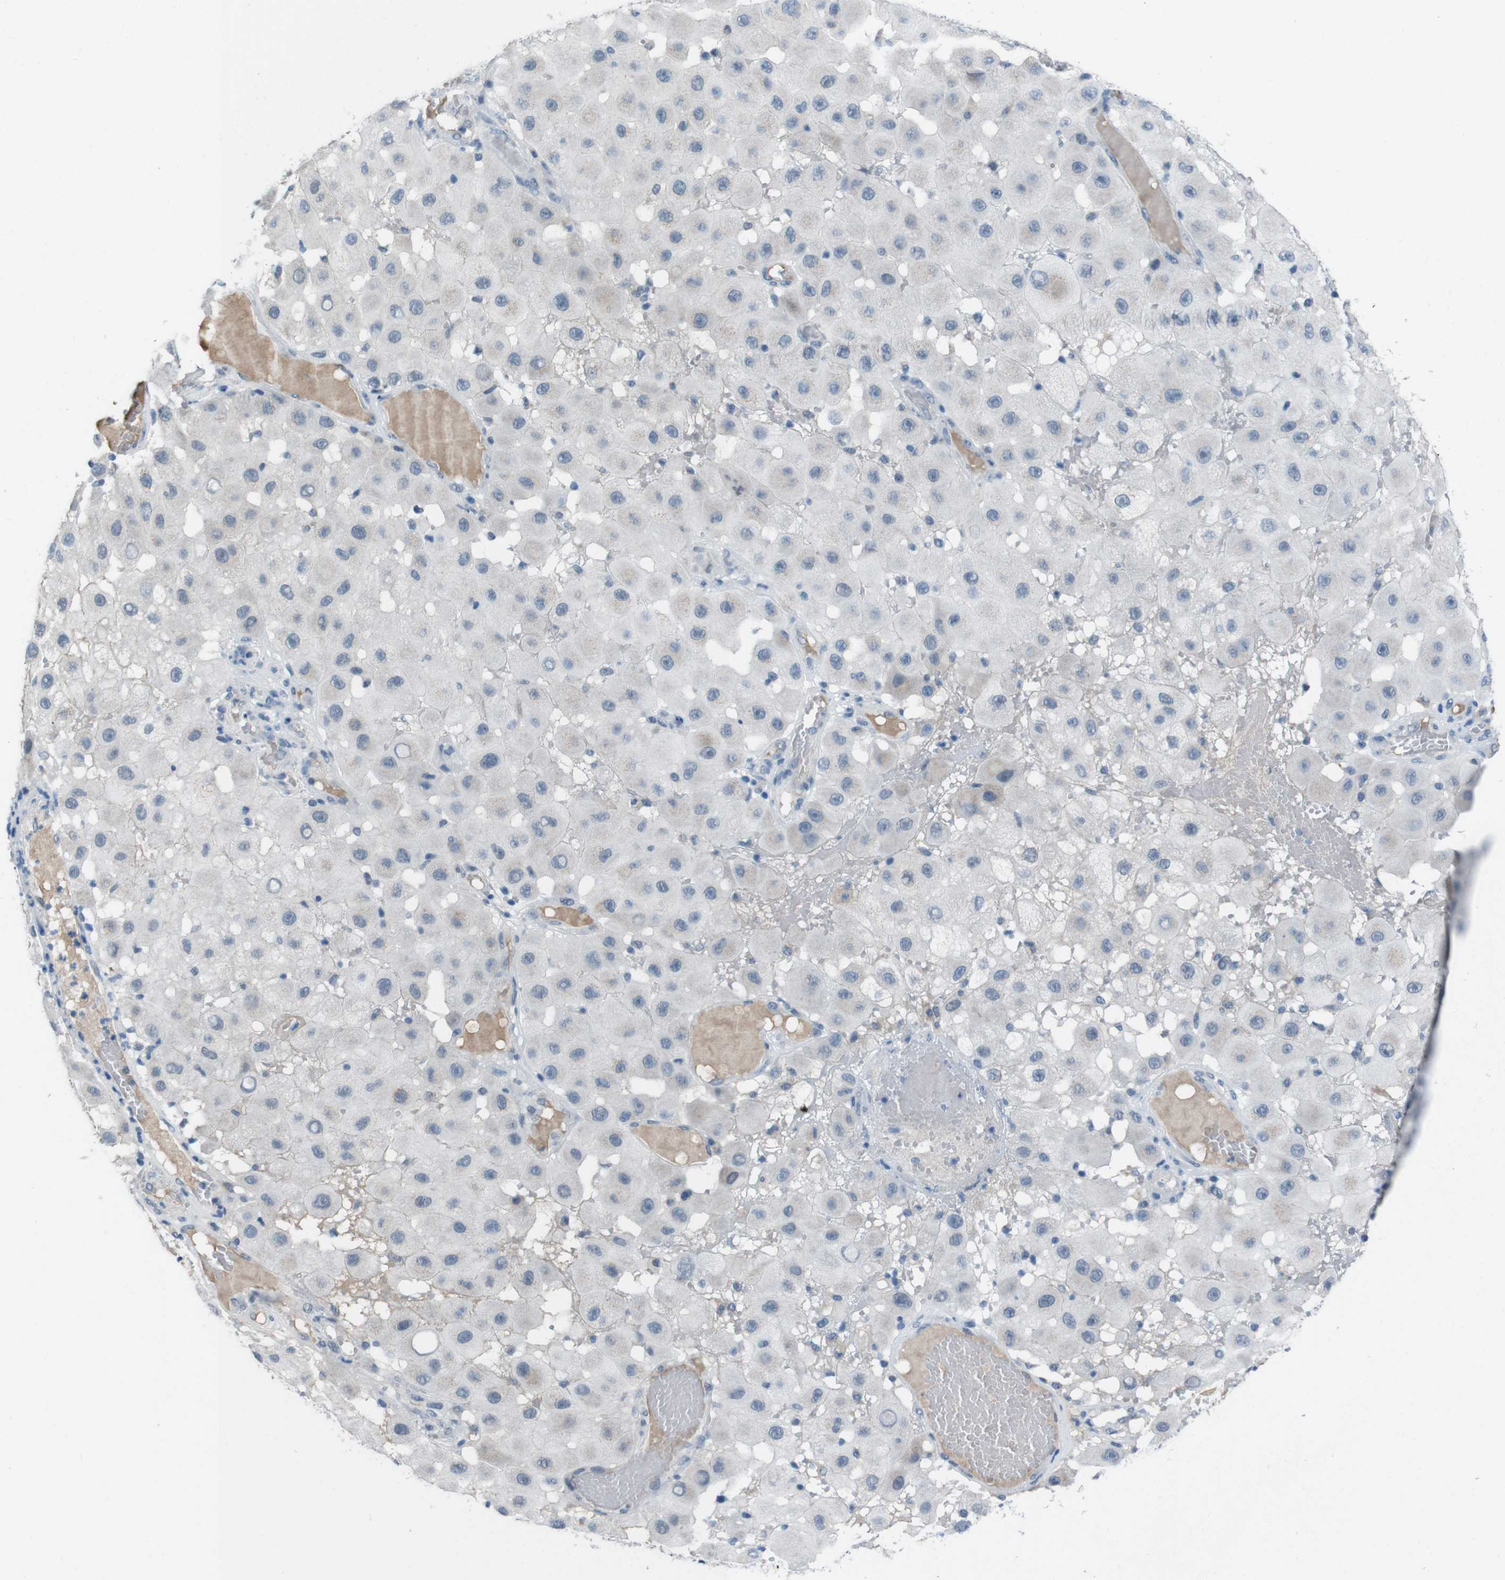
{"staining": {"intensity": "negative", "quantity": "none", "location": "none"}, "tissue": "melanoma", "cell_type": "Tumor cells", "image_type": "cancer", "snomed": [{"axis": "morphology", "description": "Malignant melanoma, NOS"}, {"axis": "topography", "description": "Skin"}], "caption": "An image of malignant melanoma stained for a protein demonstrates no brown staining in tumor cells.", "gene": "CDHR2", "patient": {"sex": "female", "age": 81}}